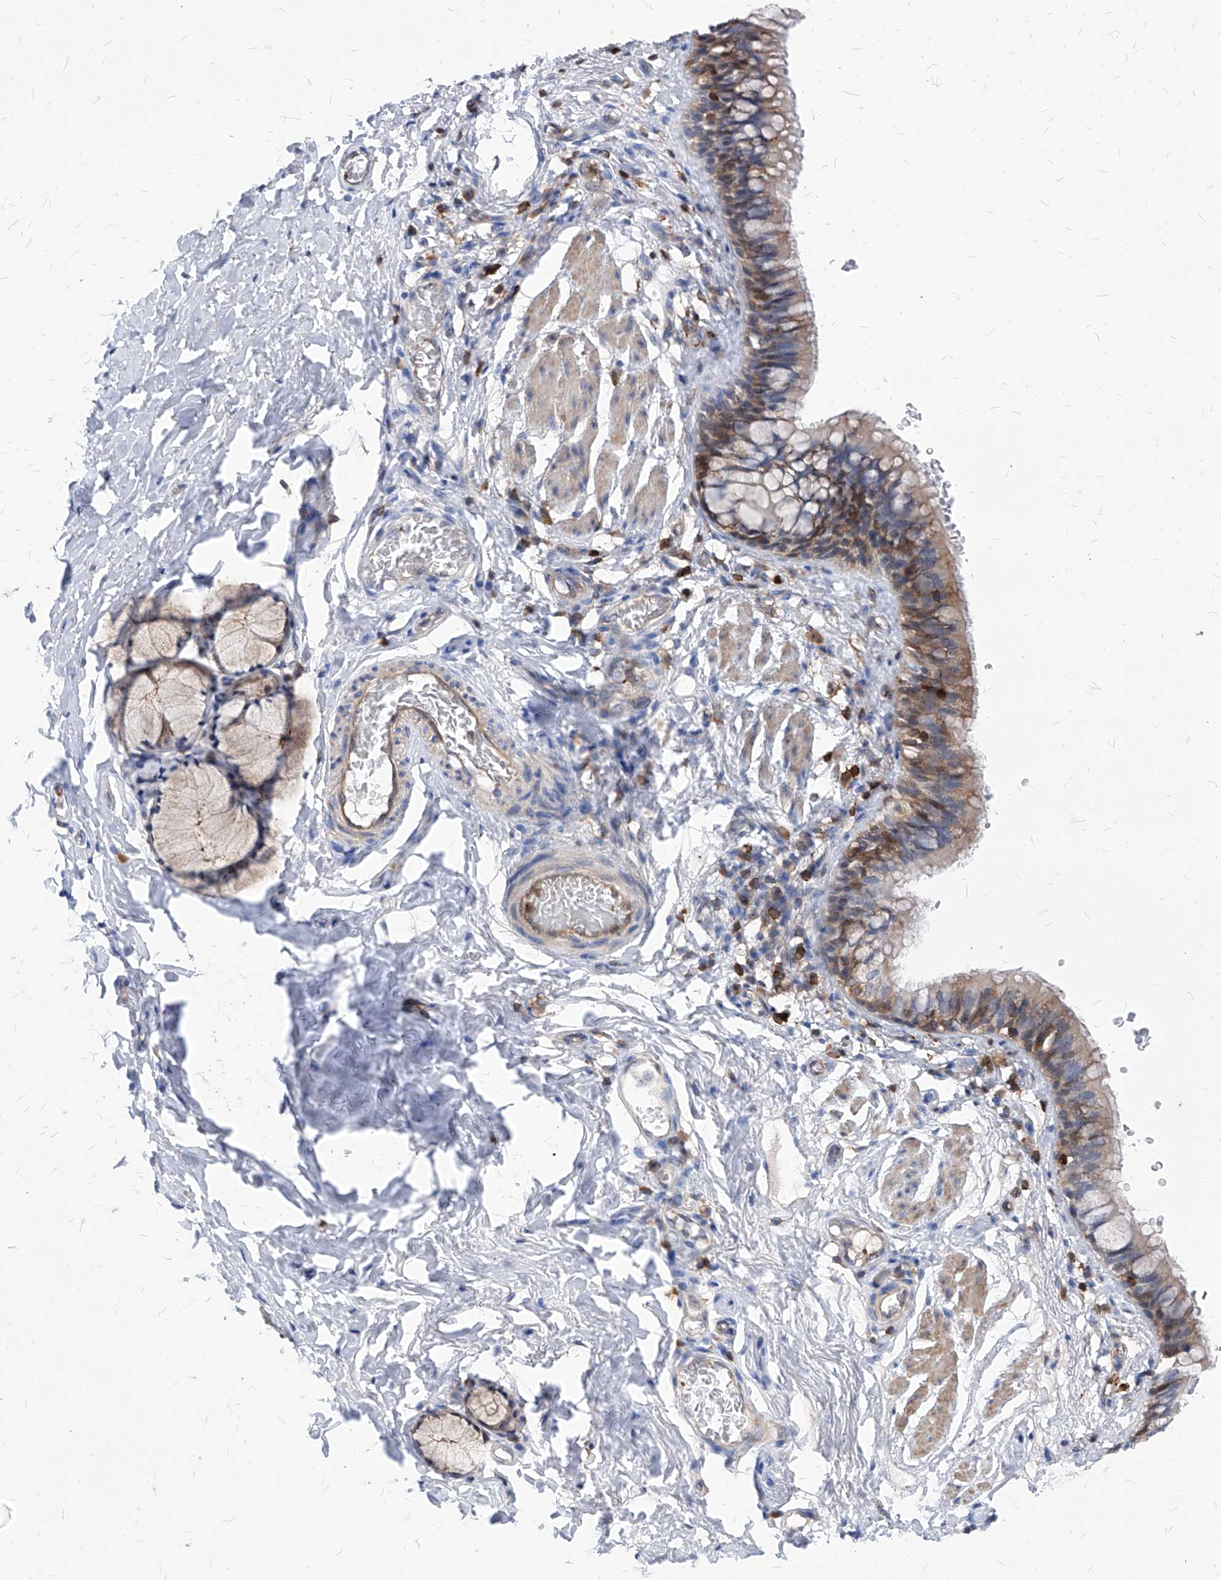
{"staining": {"intensity": "moderate", "quantity": "25%-75%", "location": "cytoplasmic/membranous"}, "tissue": "bronchus", "cell_type": "Respiratory epithelial cells", "image_type": "normal", "snomed": [{"axis": "morphology", "description": "Normal tissue, NOS"}, {"axis": "topography", "description": "Cartilage tissue"}, {"axis": "topography", "description": "Bronchus"}], "caption": "The histopathology image exhibits staining of unremarkable bronchus, revealing moderate cytoplasmic/membranous protein staining (brown color) within respiratory epithelial cells.", "gene": "ABRACL", "patient": {"sex": "female", "age": 36}}